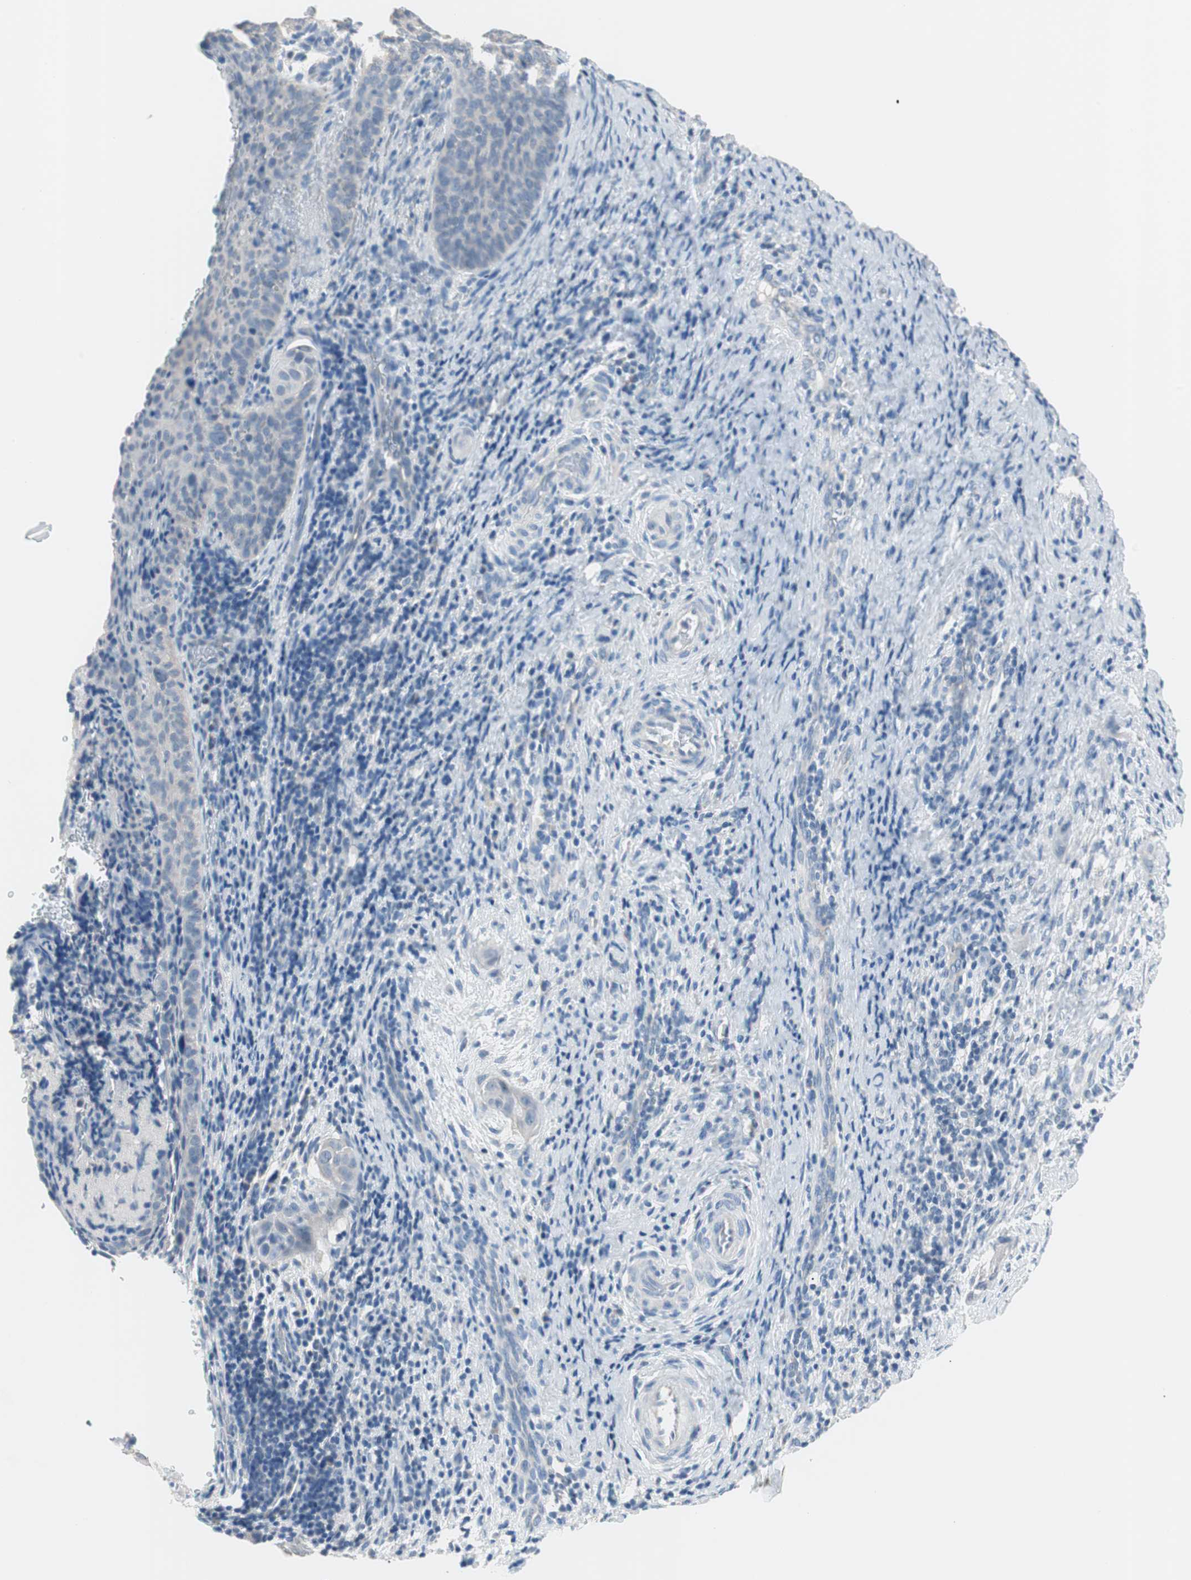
{"staining": {"intensity": "negative", "quantity": "none", "location": "none"}, "tissue": "cervical cancer", "cell_type": "Tumor cells", "image_type": "cancer", "snomed": [{"axis": "morphology", "description": "Squamous cell carcinoma, NOS"}, {"axis": "topography", "description": "Cervix"}], "caption": "An image of cervical squamous cell carcinoma stained for a protein exhibits no brown staining in tumor cells.", "gene": "VIL1", "patient": {"sex": "female", "age": 33}}